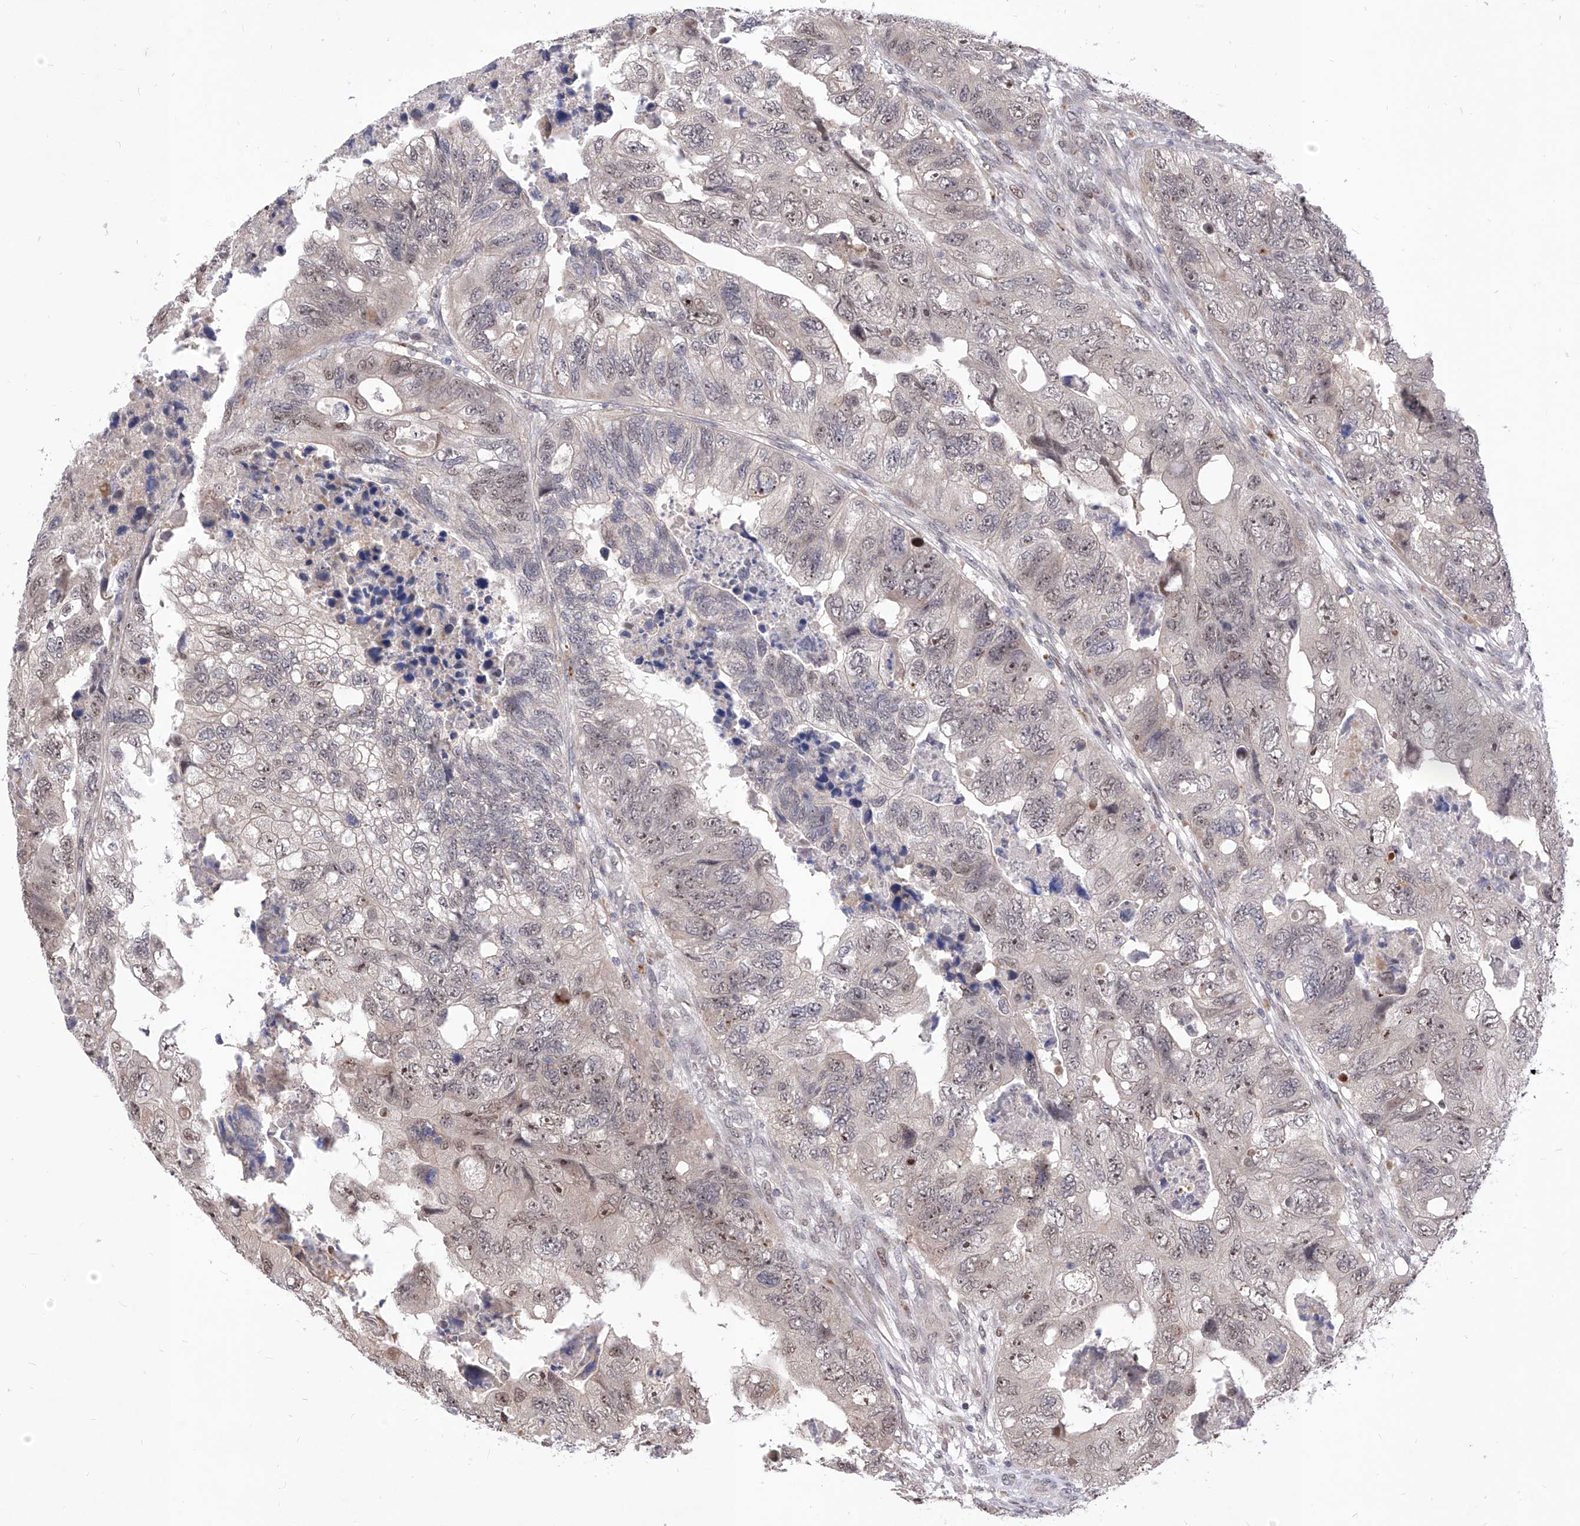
{"staining": {"intensity": "moderate", "quantity": "25%-75%", "location": "nuclear"}, "tissue": "colorectal cancer", "cell_type": "Tumor cells", "image_type": "cancer", "snomed": [{"axis": "morphology", "description": "Adenocarcinoma, NOS"}, {"axis": "topography", "description": "Rectum"}], "caption": "This is a micrograph of immunohistochemistry staining of adenocarcinoma (colorectal), which shows moderate positivity in the nuclear of tumor cells.", "gene": "LGR4", "patient": {"sex": "male", "age": 63}}